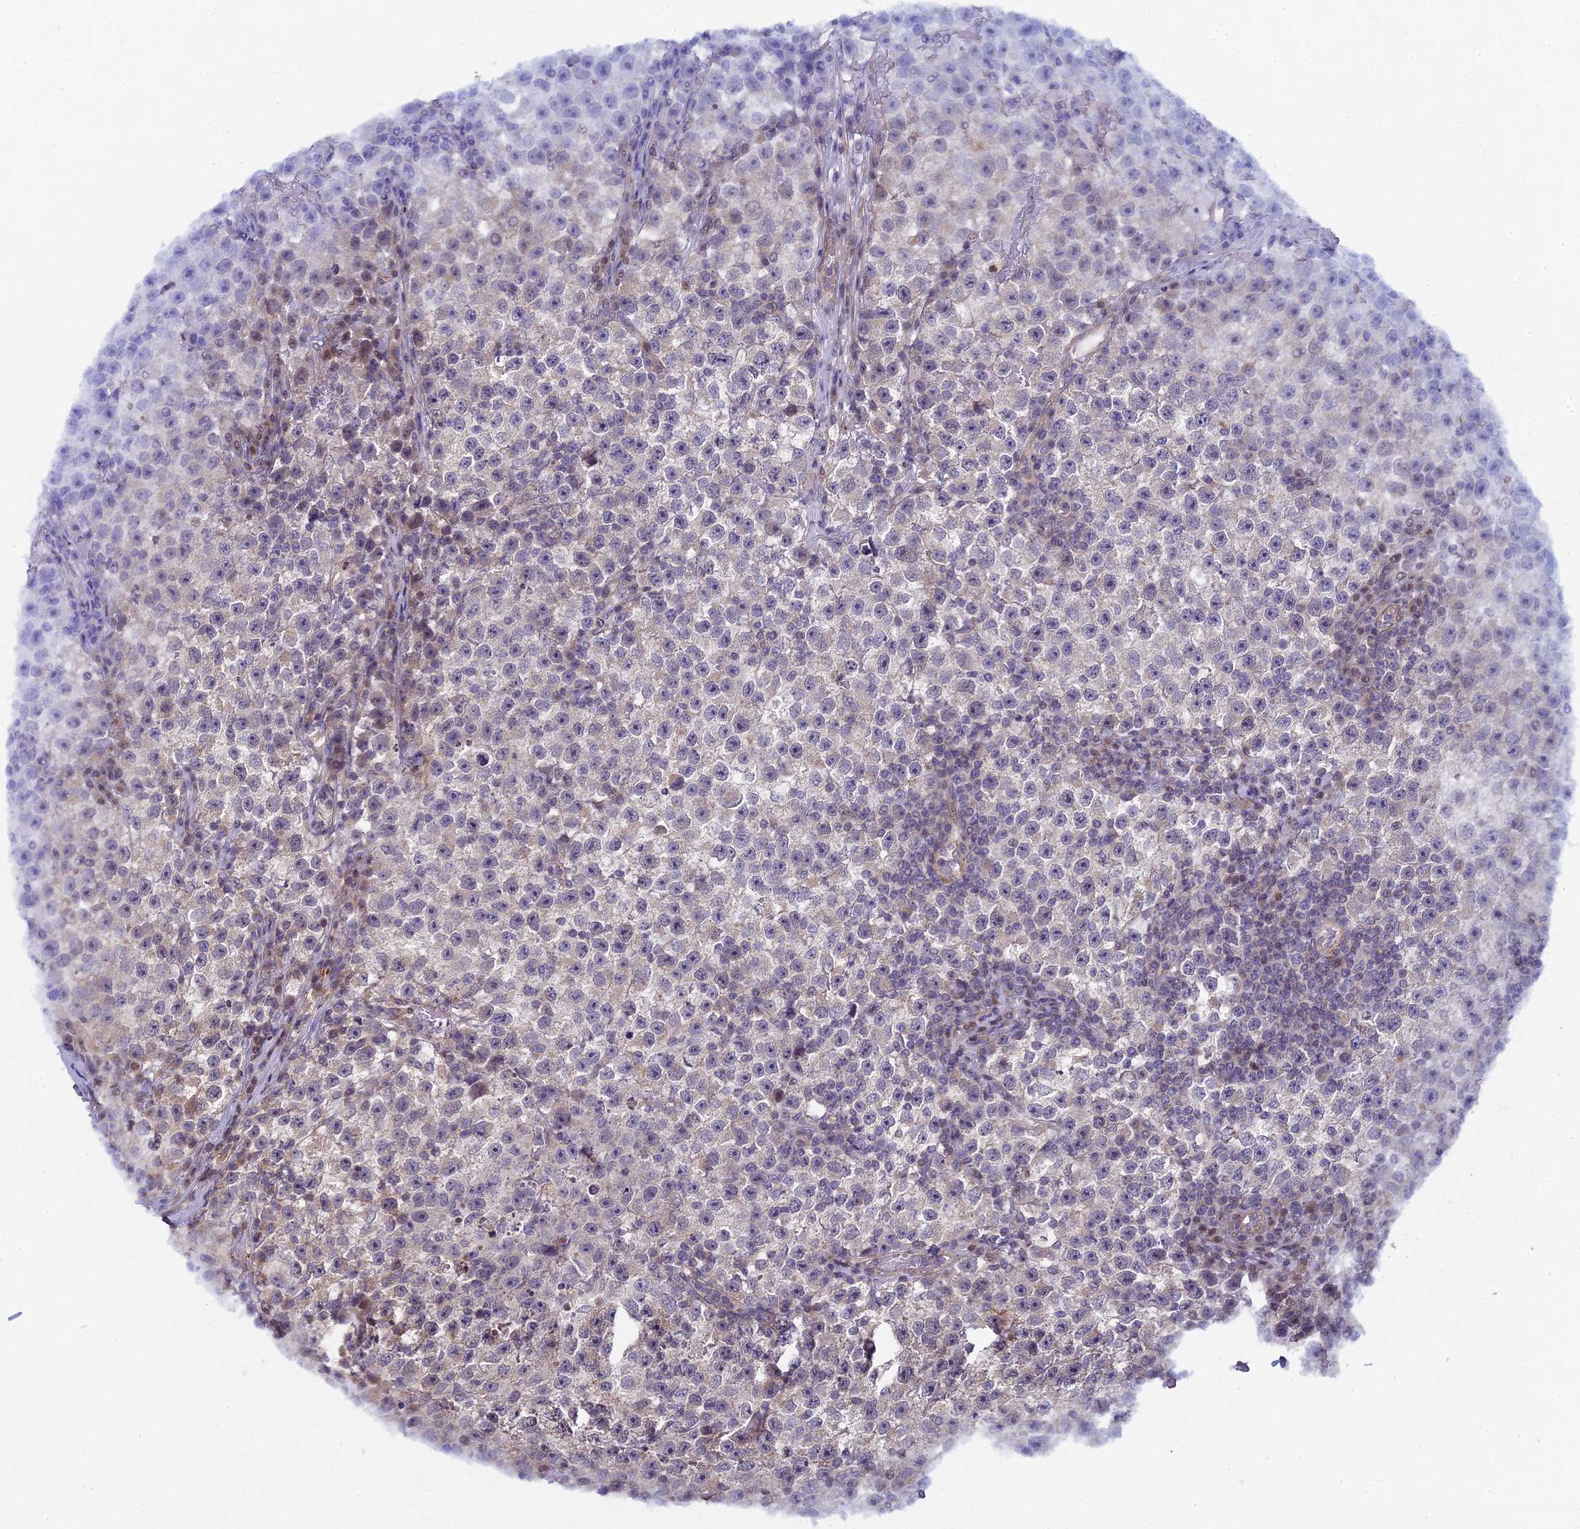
{"staining": {"intensity": "negative", "quantity": "none", "location": "none"}, "tissue": "testis cancer", "cell_type": "Tumor cells", "image_type": "cancer", "snomed": [{"axis": "morphology", "description": "Seminoma, NOS"}, {"axis": "topography", "description": "Testis"}], "caption": "Image shows no protein expression in tumor cells of seminoma (testis) tissue.", "gene": "DIXDC1", "patient": {"sex": "male", "age": 22}}